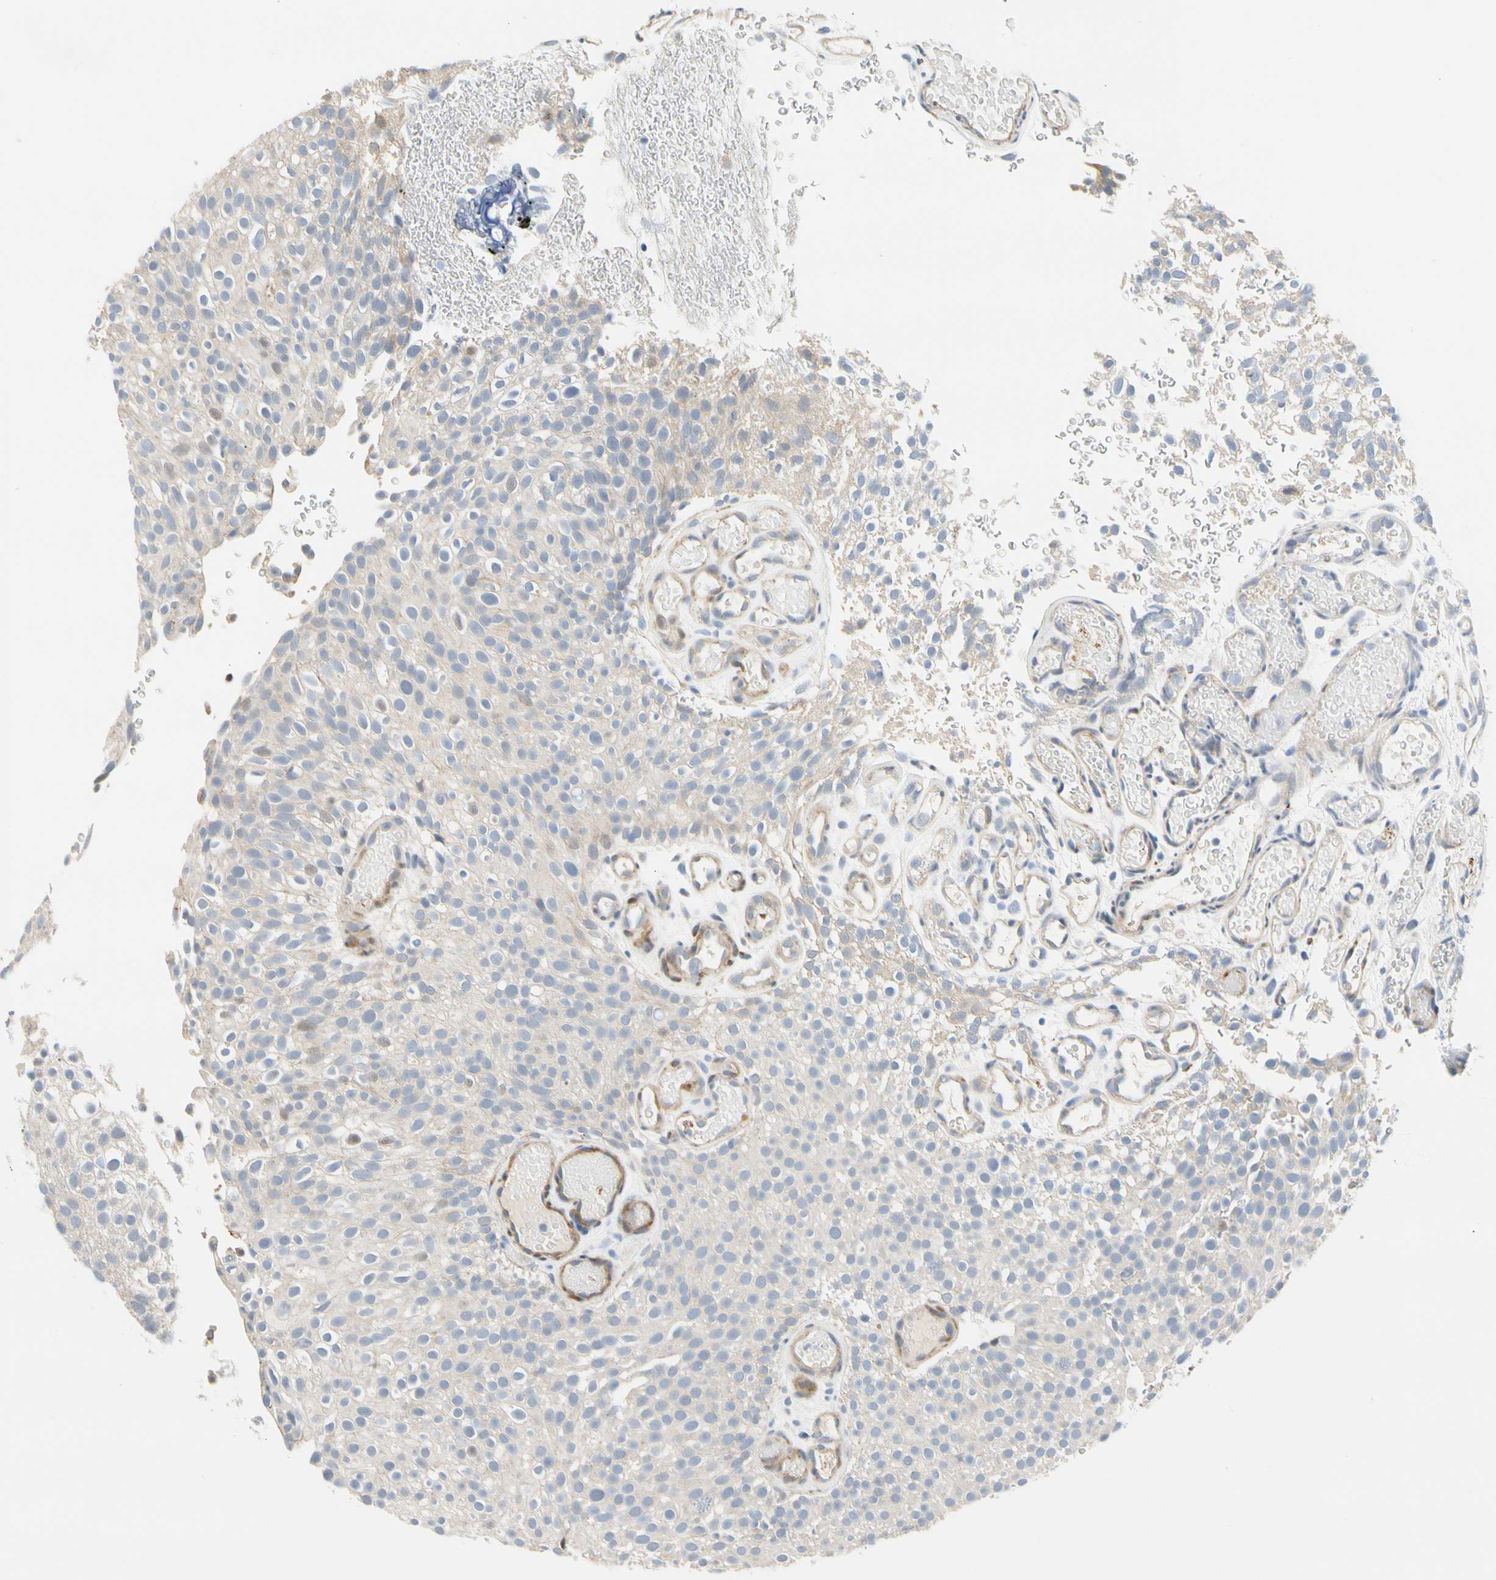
{"staining": {"intensity": "weak", "quantity": "<25%", "location": "cytoplasmic/membranous"}, "tissue": "urothelial cancer", "cell_type": "Tumor cells", "image_type": "cancer", "snomed": [{"axis": "morphology", "description": "Urothelial carcinoma, Low grade"}, {"axis": "topography", "description": "Urinary bladder"}], "caption": "The photomicrograph demonstrates no staining of tumor cells in urothelial cancer.", "gene": "ZNF236", "patient": {"sex": "male", "age": 78}}